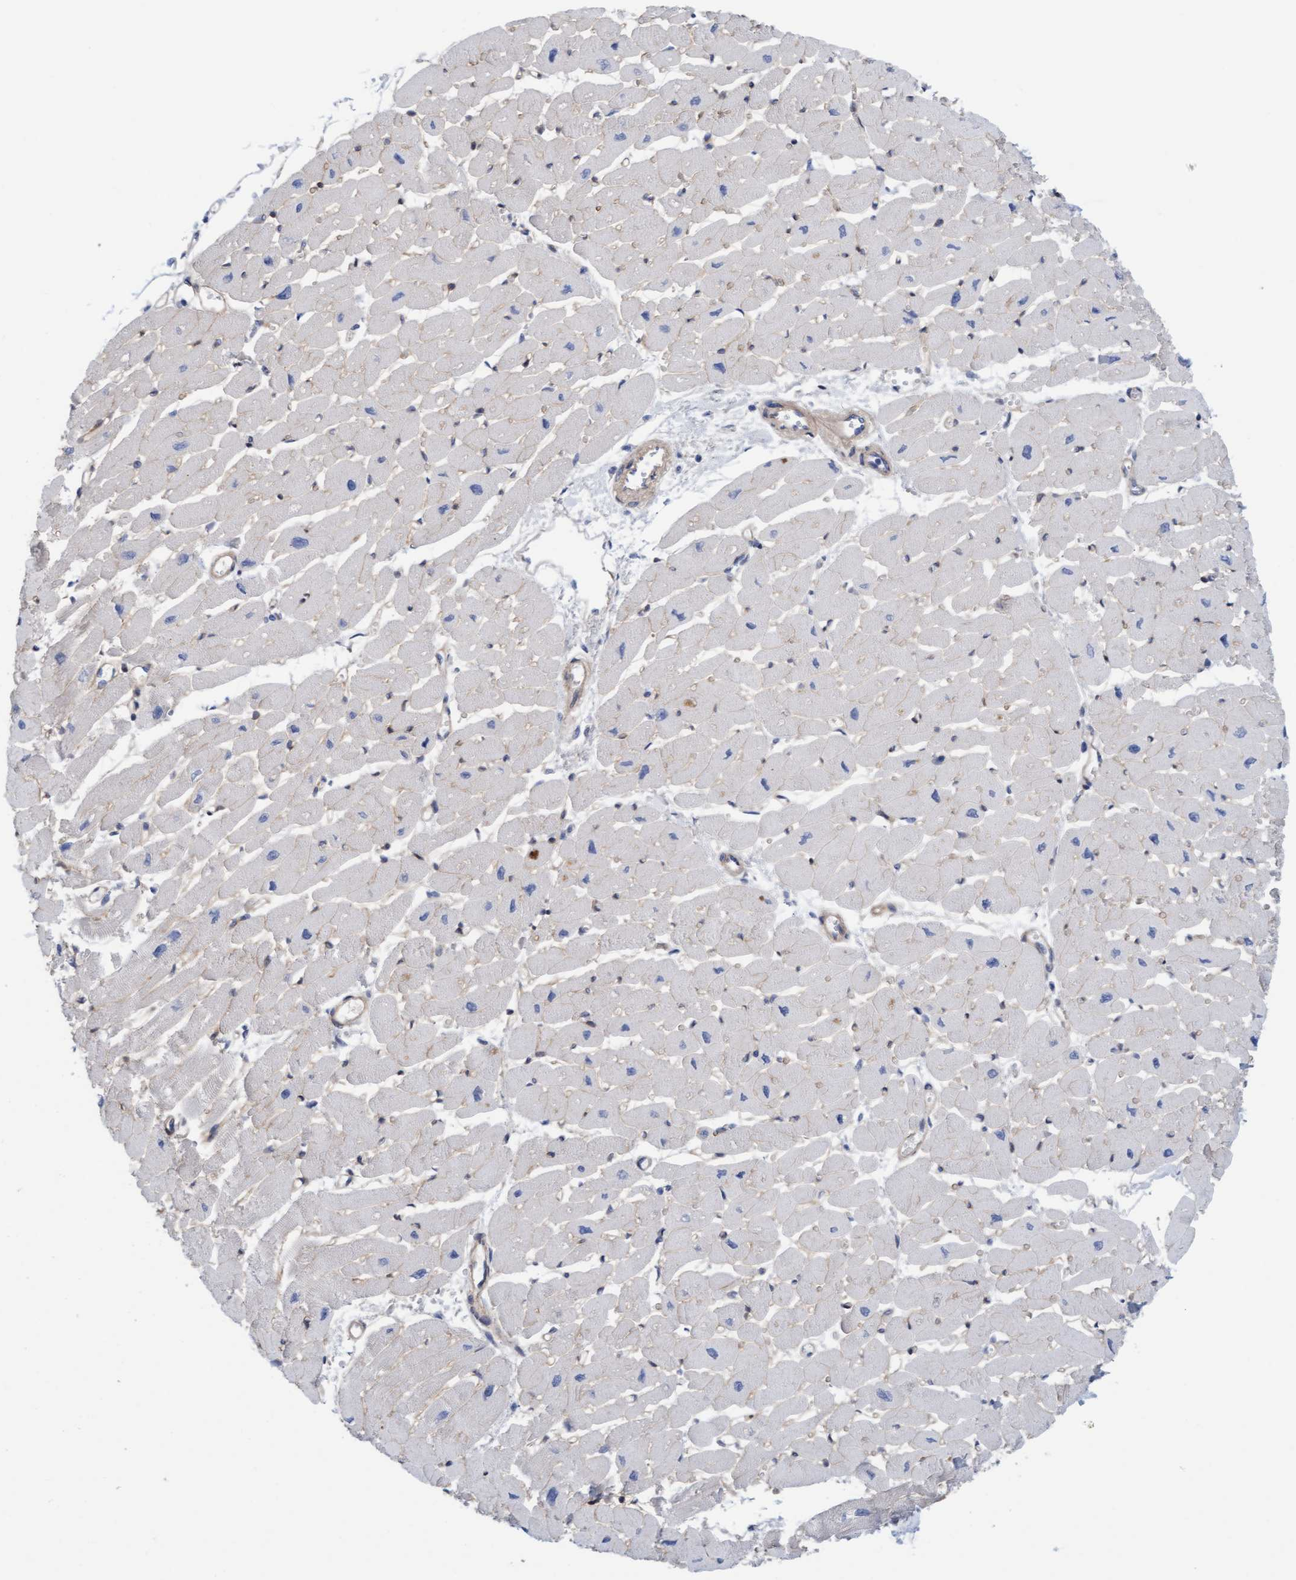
{"staining": {"intensity": "moderate", "quantity": "<25%", "location": "cytoplasmic/membranous"}, "tissue": "heart muscle", "cell_type": "Cardiomyocytes", "image_type": "normal", "snomed": [{"axis": "morphology", "description": "Normal tissue, NOS"}, {"axis": "topography", "description": "Heart"}], "caption": "DAB immunohistochemical staining of benign heart muscle reveals moderate cytoplasmic/membranous protein positivity in about <25% of cardiomyocytes.", "gene": "CDK5RAP3", "patient": {"sex": "female", "age": 54}}